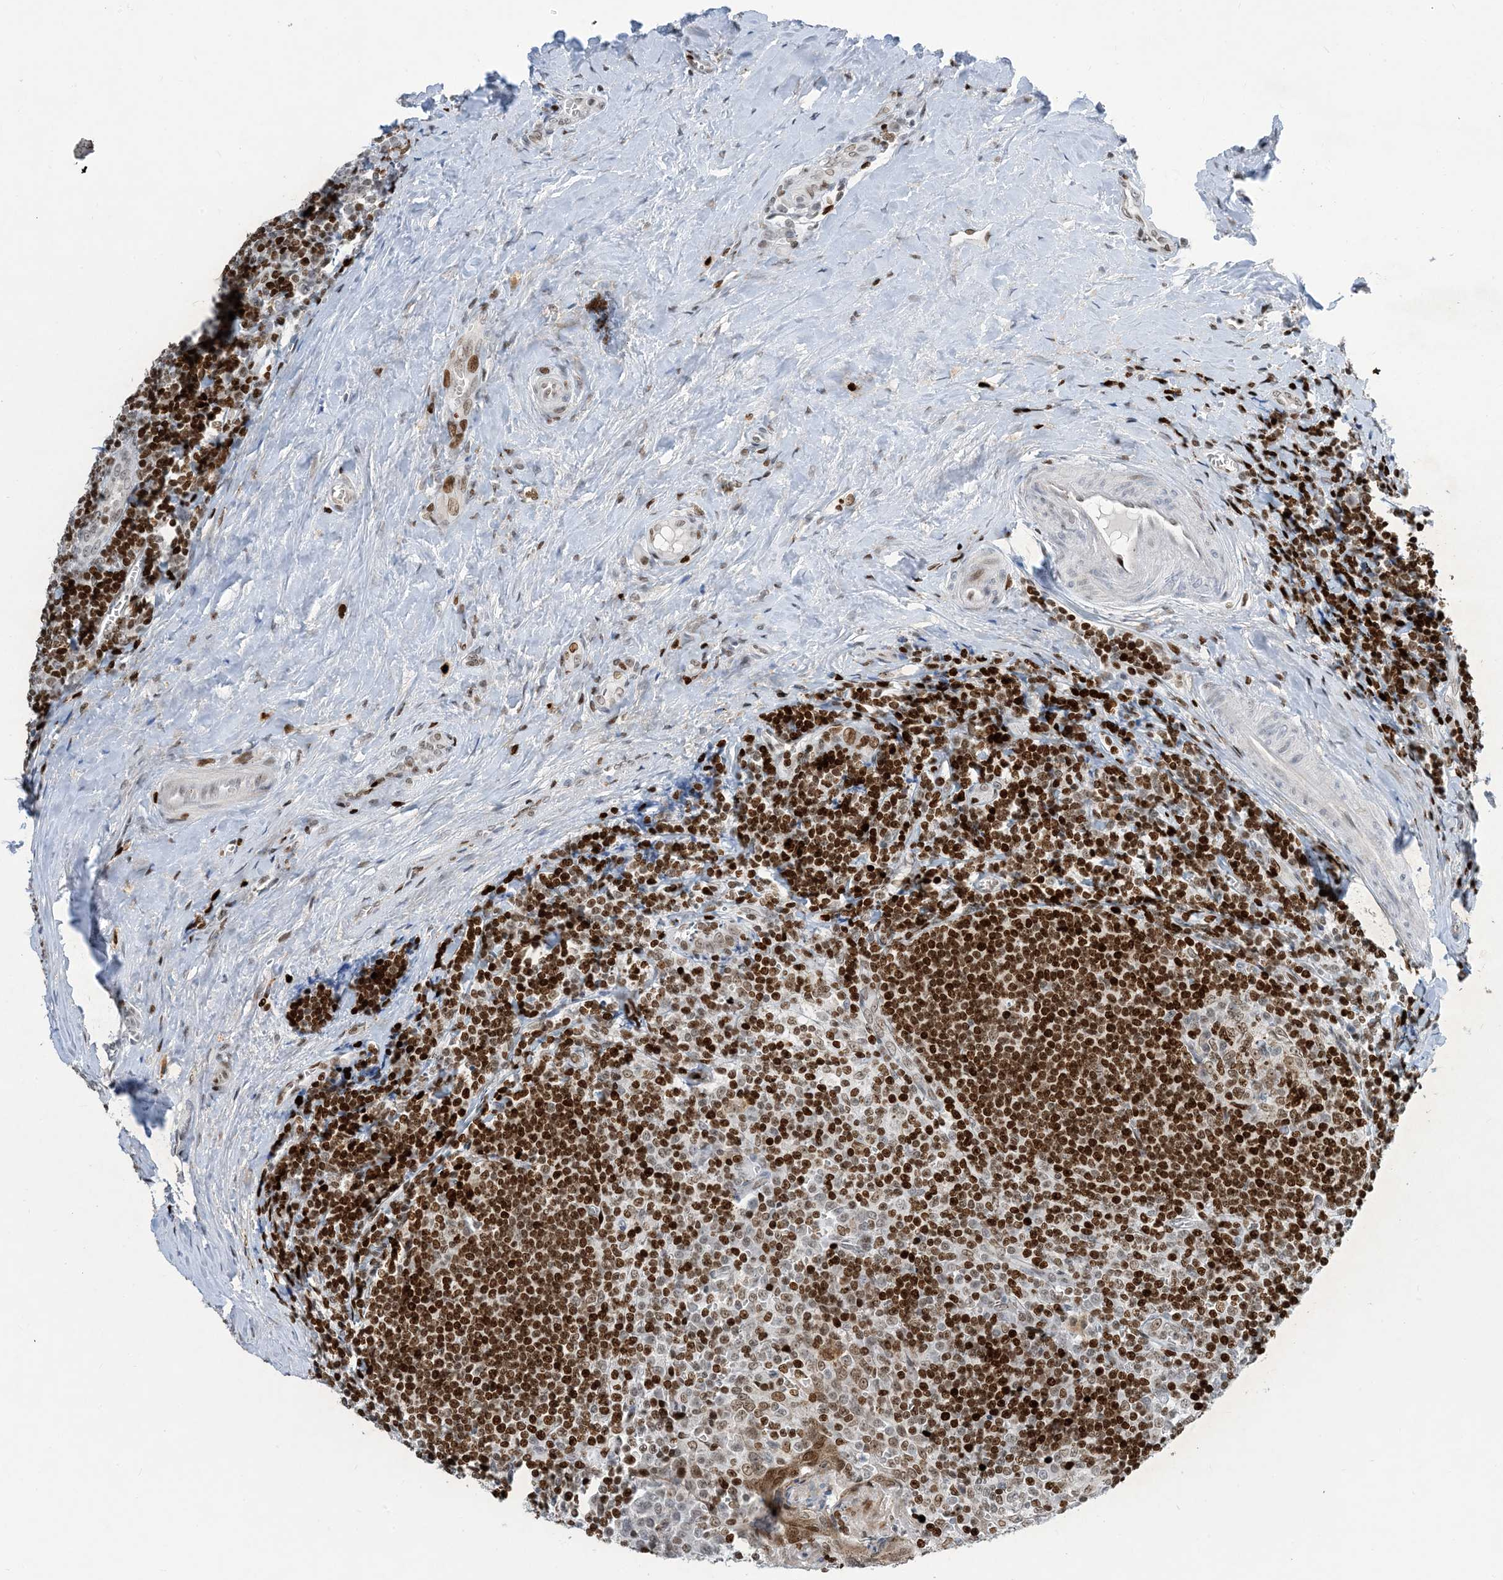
{"staining": {"intensity": "moderate", "quantity": ">75%", "location": "nuclear"}, "tissue": "tonsil", "cell_type": "Germinal center cells", "image_type": "normal", "snomed": [{"axis": "morphology", "description": "Normal tissue, NOS"}, {"axis": "topography", "description": "Tonsil"}], "caption": "IHC of unremarkable human tonsil displays medium levels of moderate nuclear staining in approximately >75% of germinal center cells.", "gene": "SLC25A53", "patient": {"sex": "male", "age": 27}}